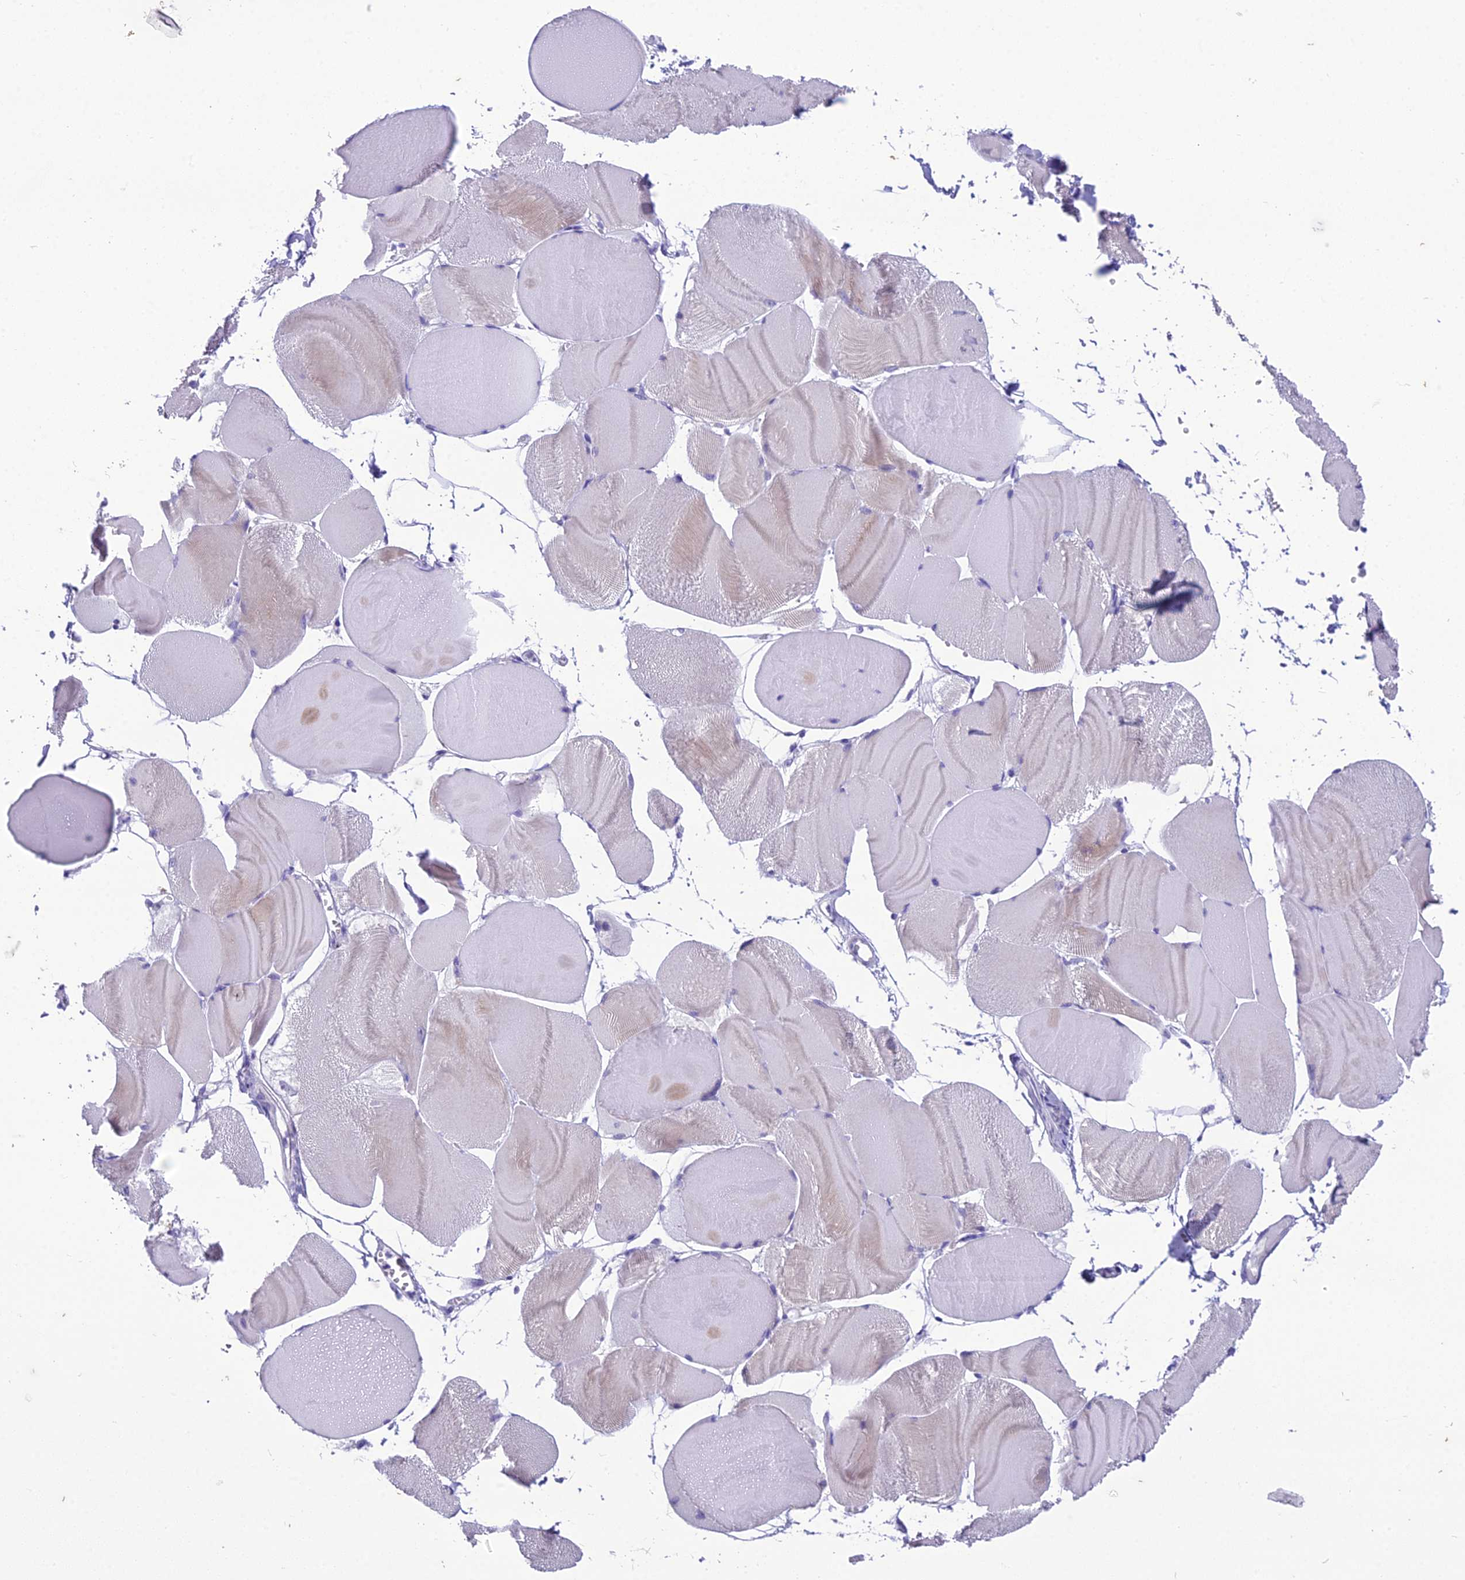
{"staining": {"intensity": "negative", "quantity": "none", "location": "none"}, "tissue": "skeletal muscle", "cell_type": "Myocytes", "image_type": "normal", "snomed": [{"axis": "morphology", "description": "Normal tissue, NOS"}, {"axis": "morphology", "description": "Basal cell carcinoma"}, {"axis": "topography", "description": "Skeletal muscle"}], "caption": "Human skeletal muscle stained for a protein using immunohistochemistry (IHC) displays no expression in myocytes.", "gene": "MIIP", "patient": {"sex": "female", "age": 64}}